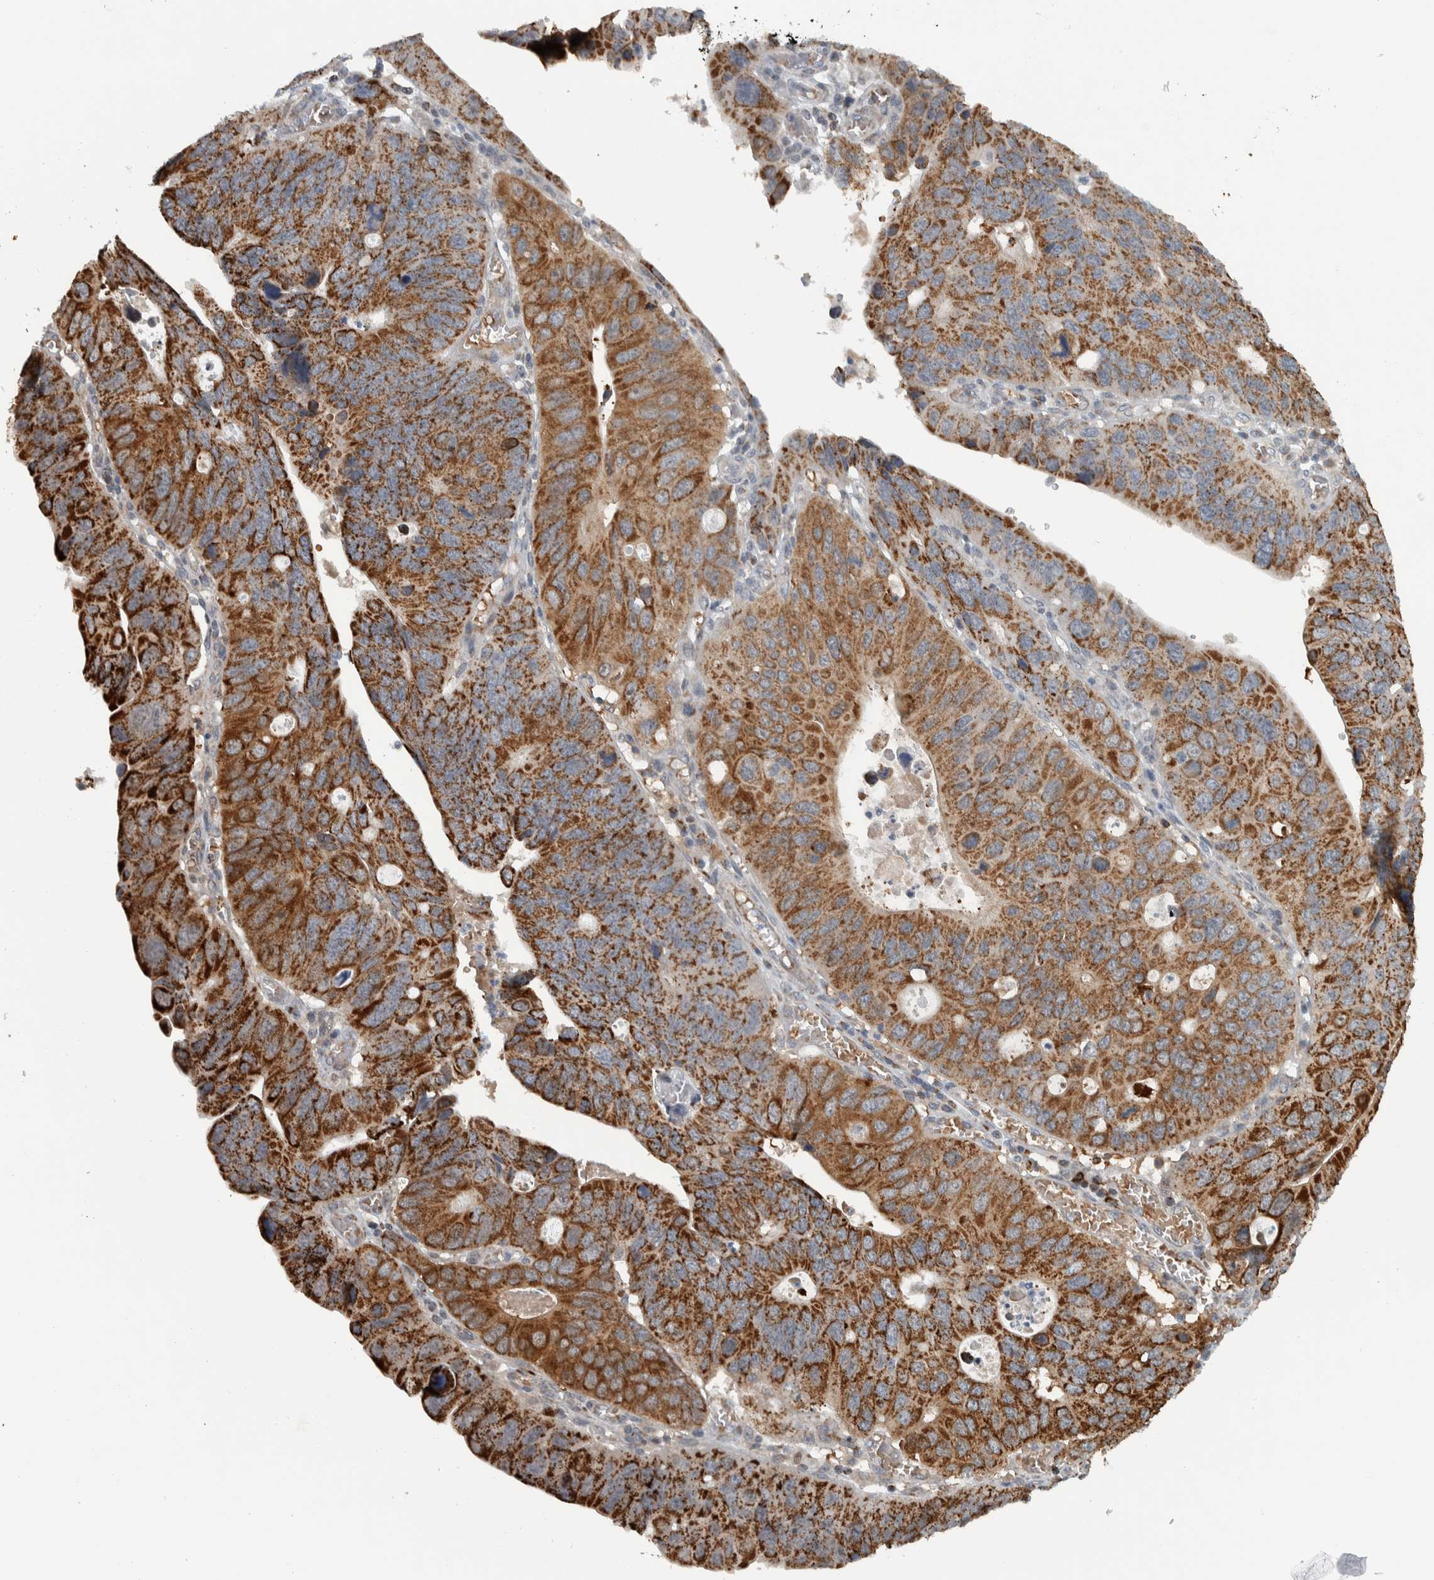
{"staining": {"intensity": "moderate", "quantity": ">75%", "location": "cytoplasmic/membranous"}, "tissue": "stomach cancer", "cell_type": "Tumor cells", "image_type": "cancer", "snomed": [{"axis": "morphology", "description": "Adenocarcinoma, NOS"}, {"axis": "topography", "description": "Stomach"}], "caption": "IHC histopathology image of stomach cancer stained for a protein (brown), which exhibits medium levels of moderate cytoplasmic/membranous staining in approximately >75% of tumor cells.", "gene": "PPM1K", "patient": {"sex": "male", "age": 59}}